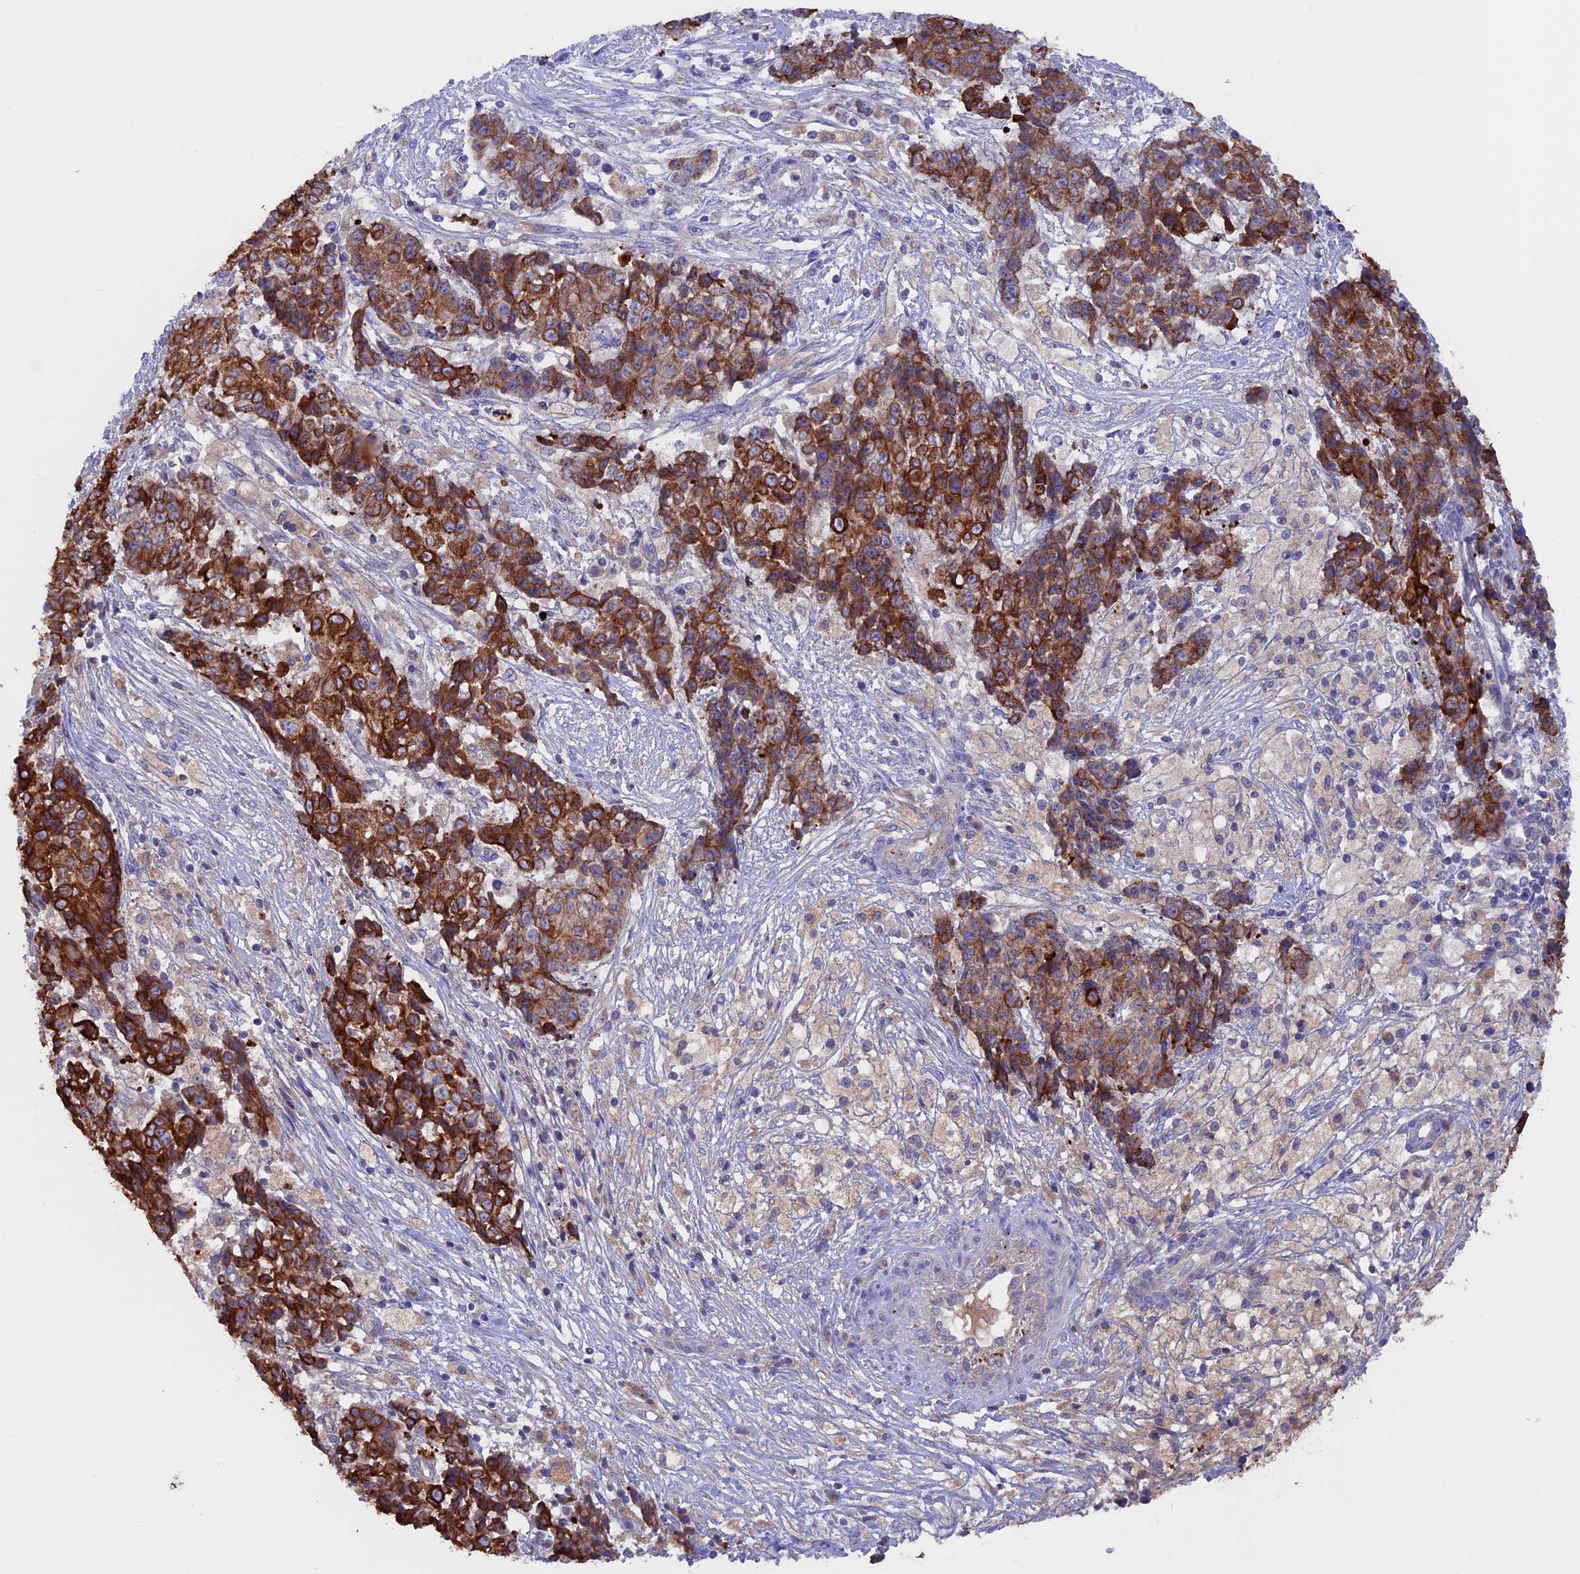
{"staining": {"intensity": "strong", "quantity": ">75%", "location": "cytoplasmic/membranous"}, "tissue": "ovarian cancer", "cell_type": "Tumor cells", "image_type": "cancer", "snomed": [{"axis": "morphology", "description": "Carcinoma, endometroid"}, {"axis": "topography", "description": "Ovary"}], "caption": "Ovarian endometroid carcinoma stained with DAB (3,3'-diaminobenzidine) IHC demonstrates high levels of strong cytoplasmic/membranous positivity in approximately >75% of tumor cells. Immunohistochemistry stains the protein in brown and the nuclei are stained blue.", "gene": "PTPN9", "patient": {"sex": "female", "age": 42}}